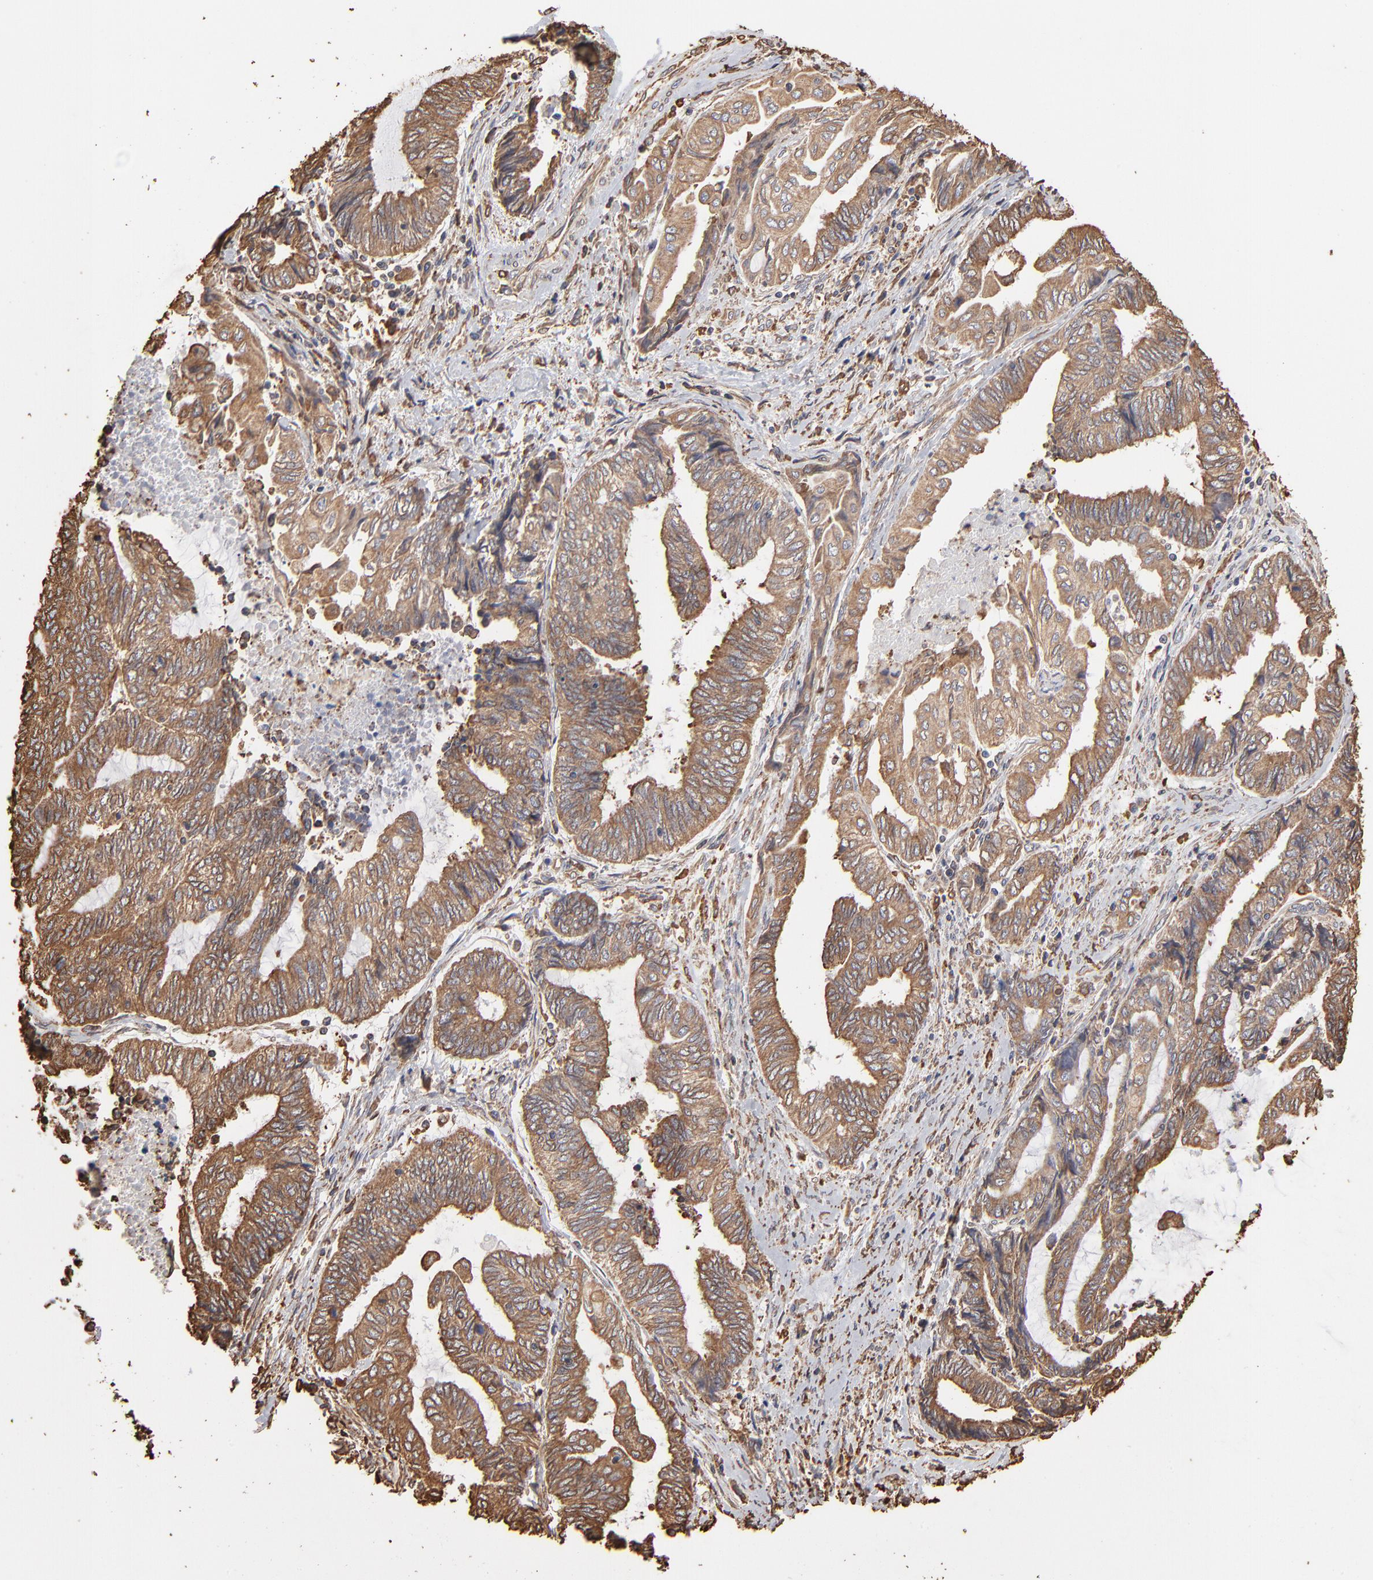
{"staining": {"intensity": "moderate", "quantity": ">75%", "location": "cytoplasmic/membranous"}, "tissue": "endometrial cancer", "cell_type": "Tumor cells", "image_type": "cancer", "snomed": [{"axis": "morphology", "description": "Adenocarcinoma, NOS"}, {"axis": "topography", "description": "Uterus"}, {"axis": "topography", "description": "Endometrium"}], "caption": "This image reveals immunohistochemistry (IHC) staining of human adenocarcinoma (endometrial), with medium moderate cytoplasmic/membranous staining in about >75% of tumor cells.", "gene": "PDIA3", "patient": {"sex": "female", "age": 70}}